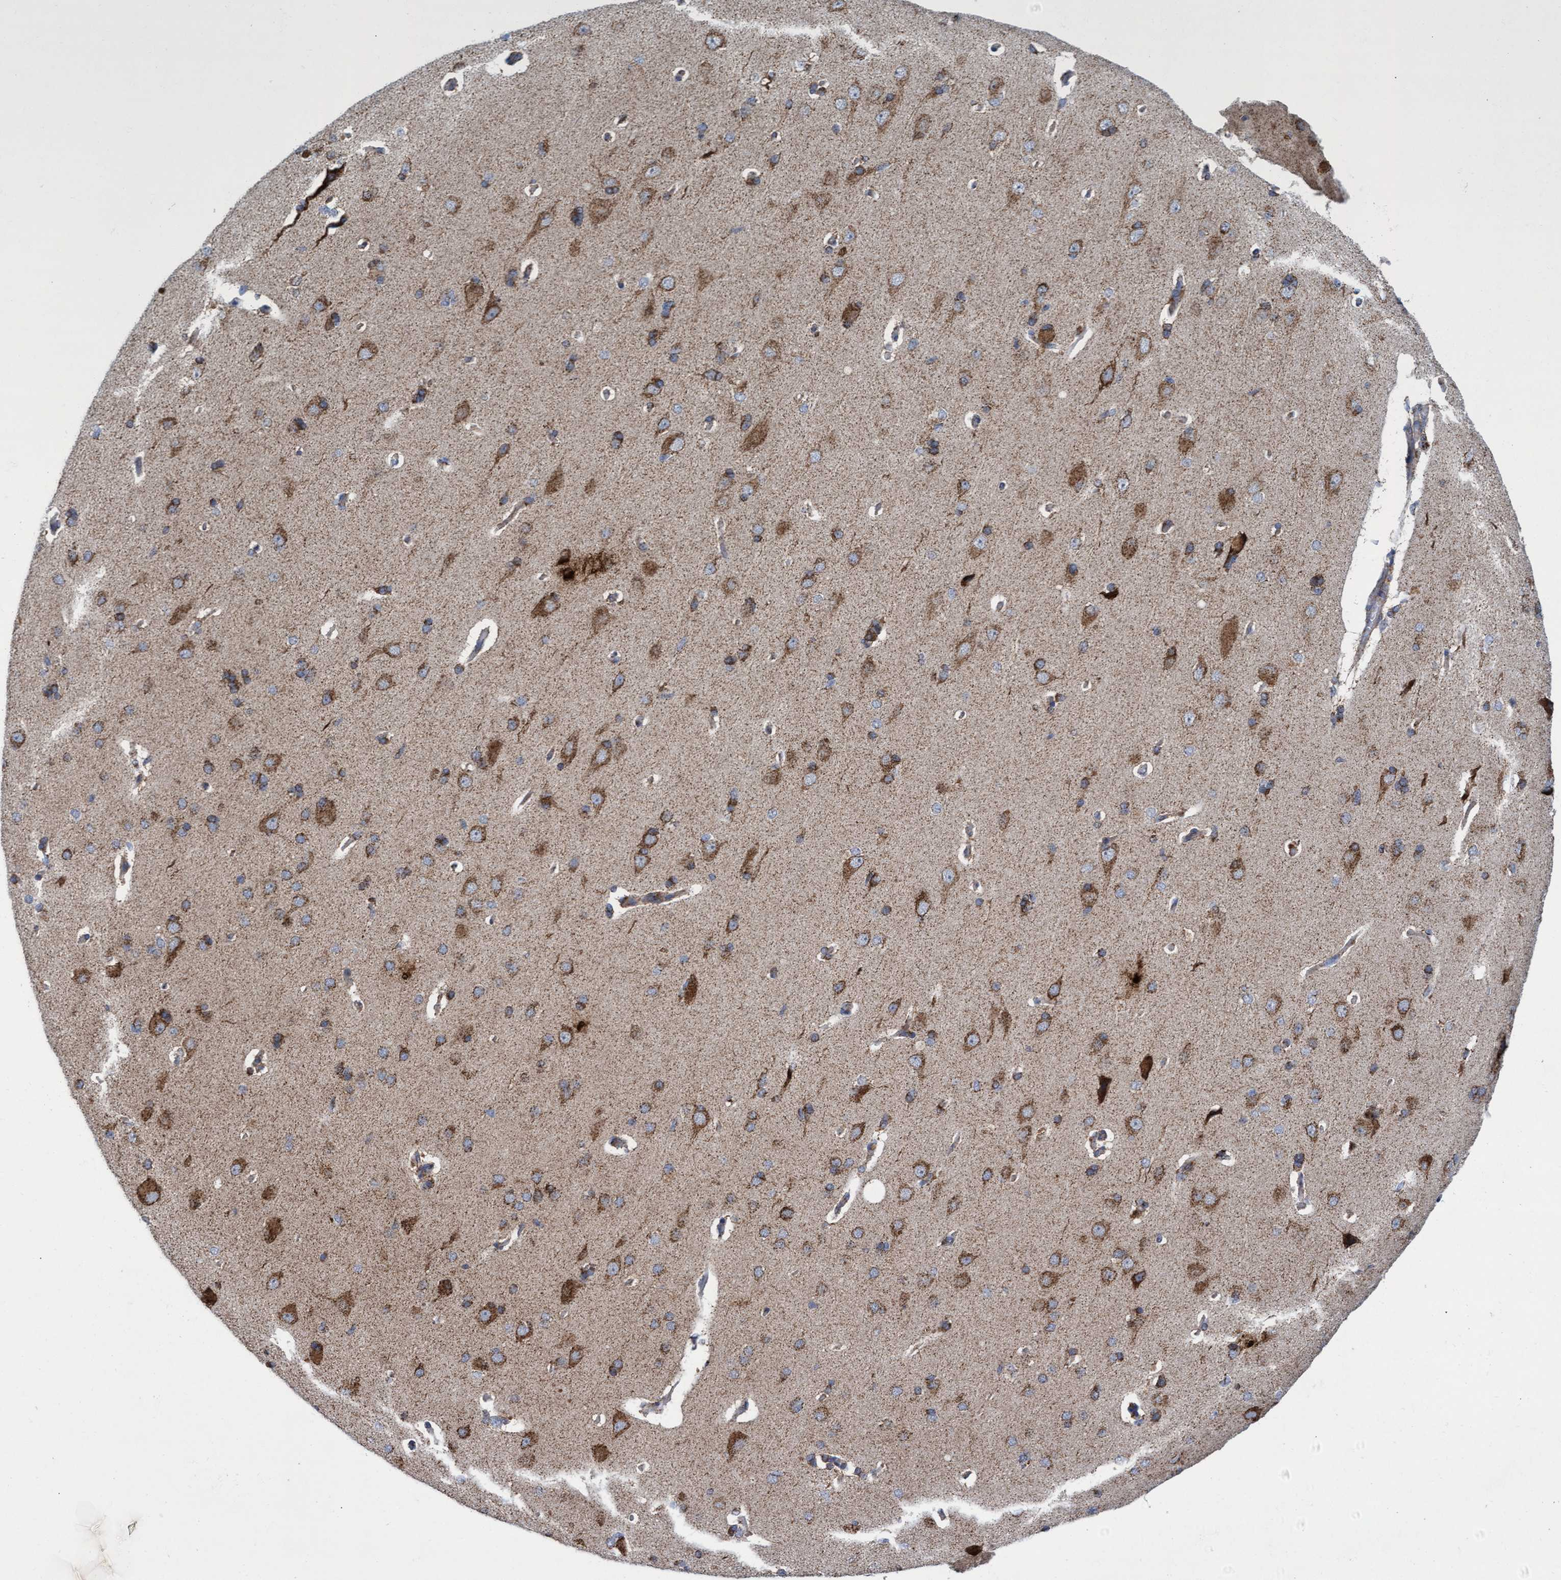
{"staining": {"intensity": "moderate", "quantity": "<25%", "location": "cytoplasmic/membranous"}, "tissue": "cerebral cortex", "cell_type": "Endothelial cells", "image_type": "normal", "snomed": [{"axis": "morphology", "description": "Normal tissue, NOS"}, {"axis": "topography", "description": "Cerebral cortex"}], "caption": "A brown stain shows moderate cytoplasmic/membranous staining of a protein in endothelial cells of unremarkable cerebral cortex.", "gene": "MRPL38", "patient": {"sex": "male", "age": 62}}